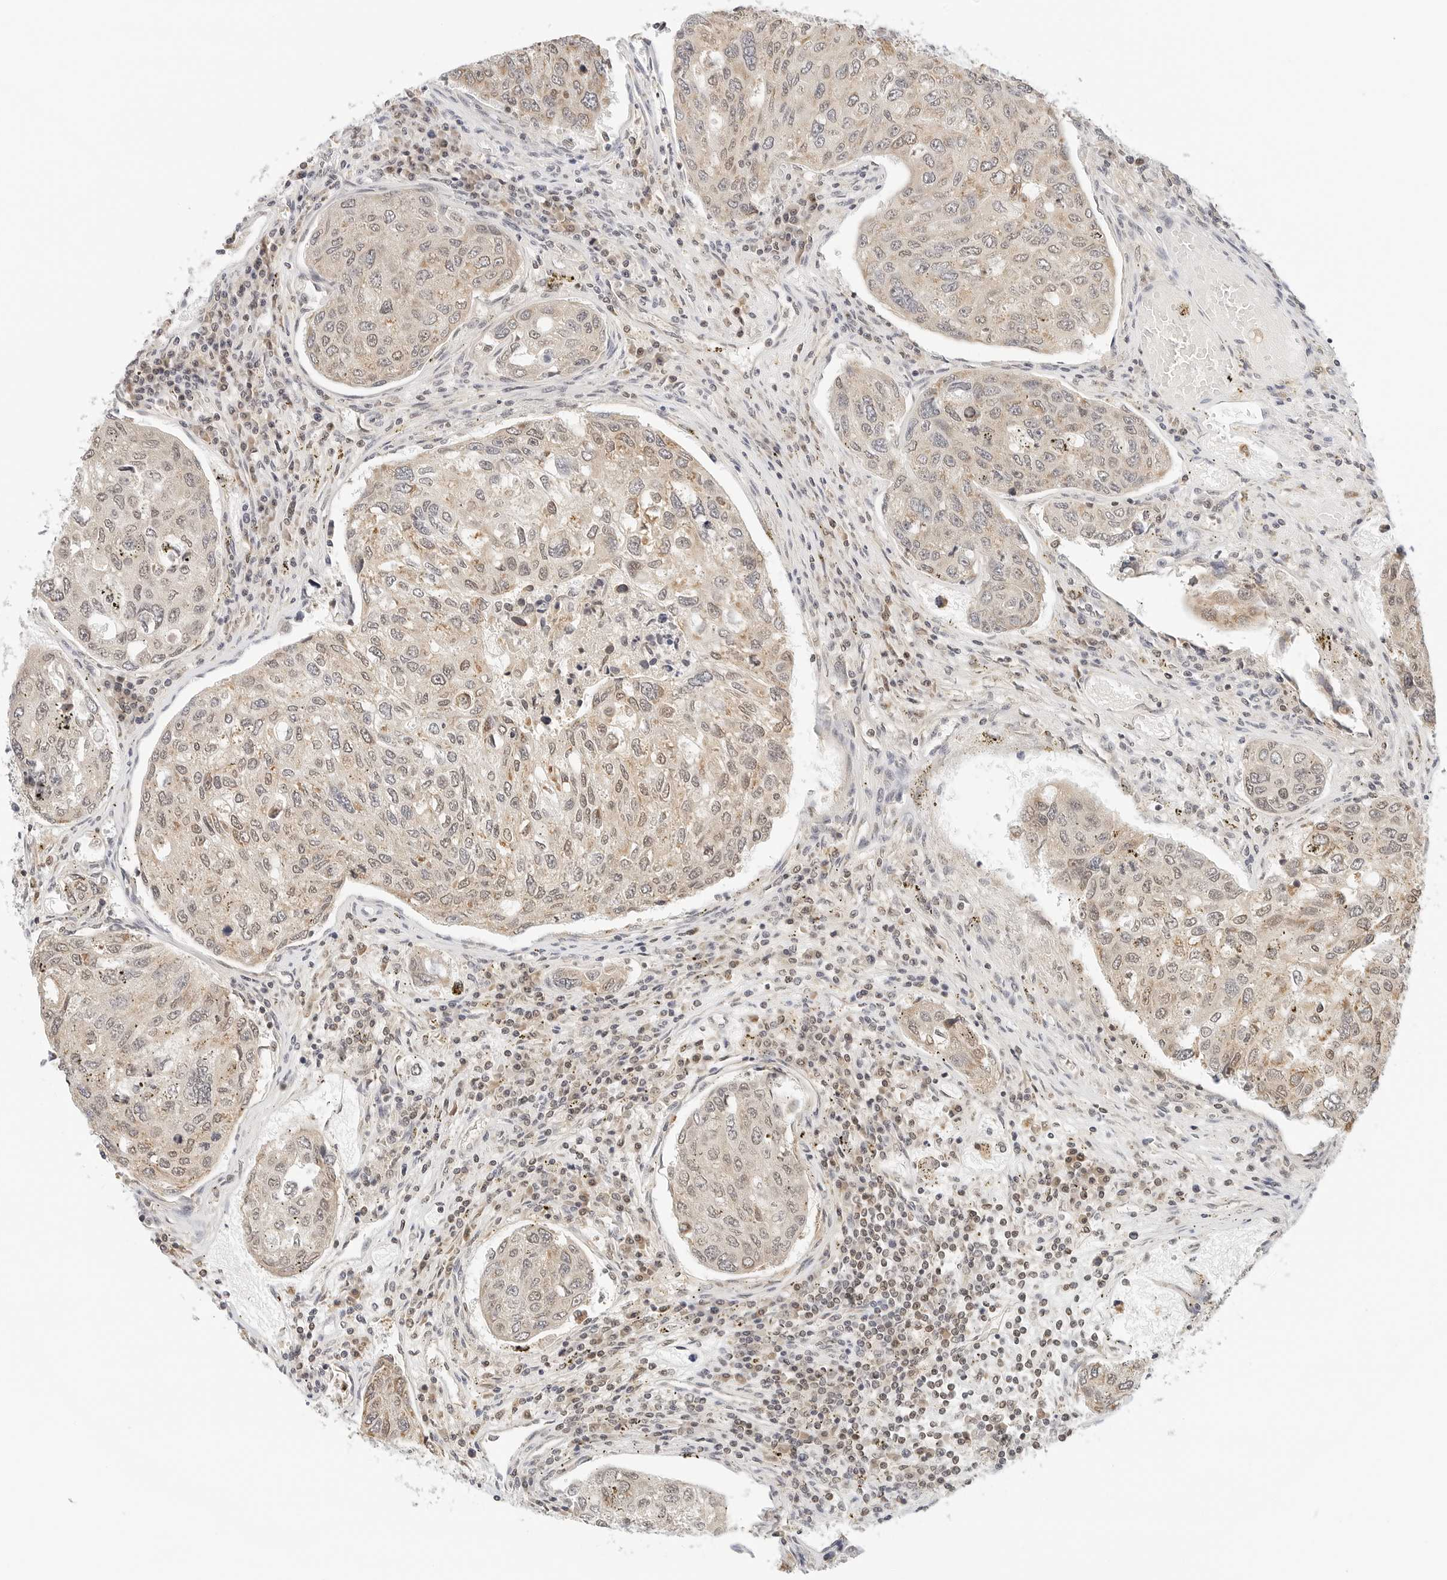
{"staining": {"intensity": "moderate", "quantity": "25%-75%", "location": "cytoplasmic/membranous"}, "tissue": "urothelial cancer", "cell_type": "Tumor cells", "image_type": "cancer", "snomed": [{"axis": "morphology", "description": "Urothelial carcinoma, High grade"}, {"axis": "topography", "description": "Lymph node"}, {"axis": "topography", "description": "Urinary bladder"}], "caption": "A medium amount of moderate cytoplasmic/membranous staining is identified in about 25%-75% of tumor cells in urothelial carcinoma (high-grade) tissue.", "gene": "ATL1", "patient": {"sex": "male", "age": 51}}